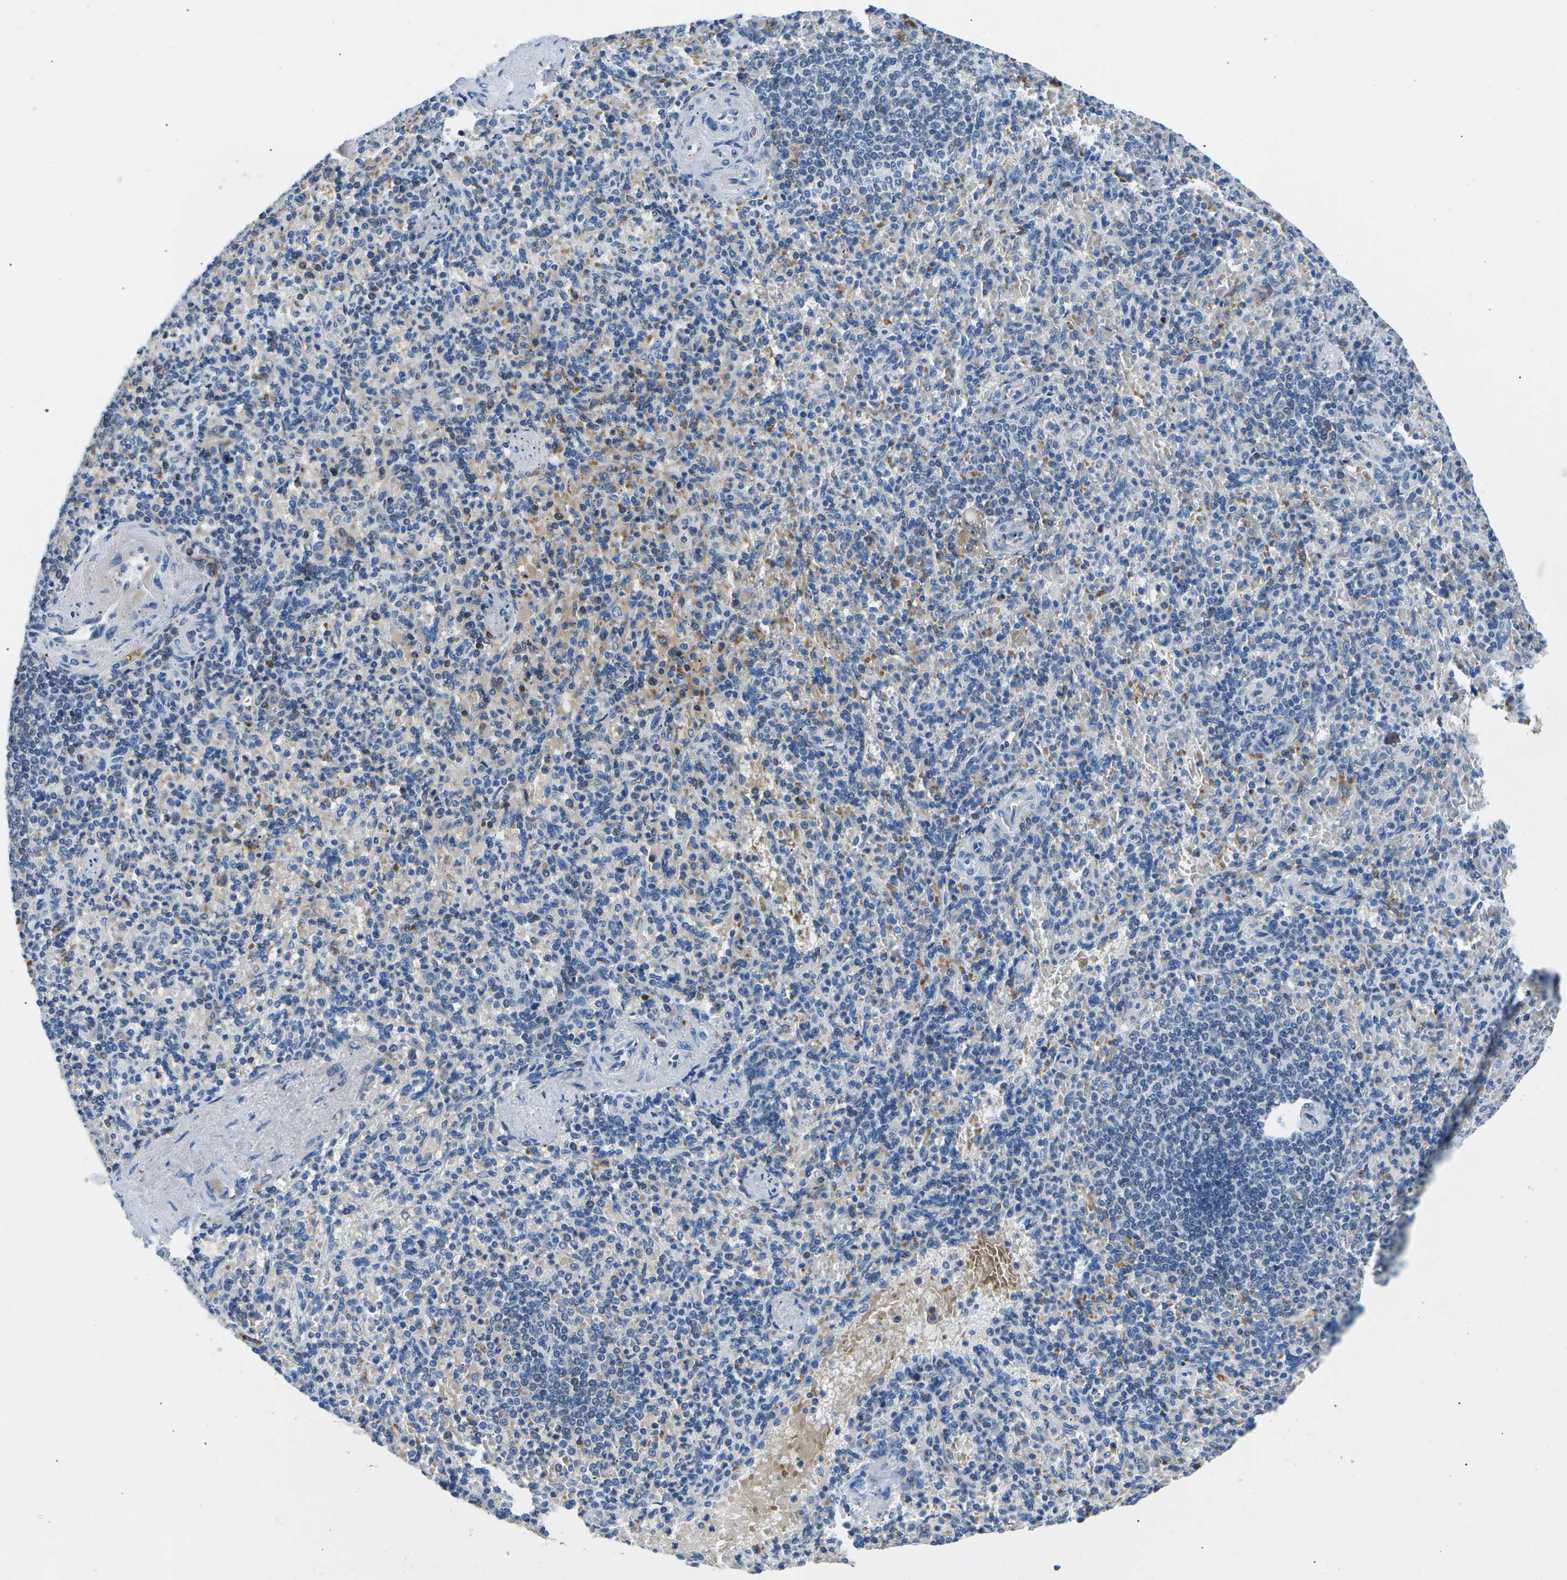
{"staining": {"intensity": "moderate", "quantity": "25%-75%", "location": "cytoplasmic/membranous"}, "tissue": "spleen", "cell_type": "Cells in red pulp", "image_type": "normal", "snomed": [{"axis": "morphology", "description": "Normal tissue, NOS"}, {"axis": "topography", "description": "Spleen"}], "caption": "A micrograph showing moderate cytoplasmic/membranous positivity in about 25%-75% of cells in red pulp in benign spleen, as visualized by brown immunohistochemical staining.", "gene": "TM6SF1", "patient": {"sex": "female", "age": 74}}